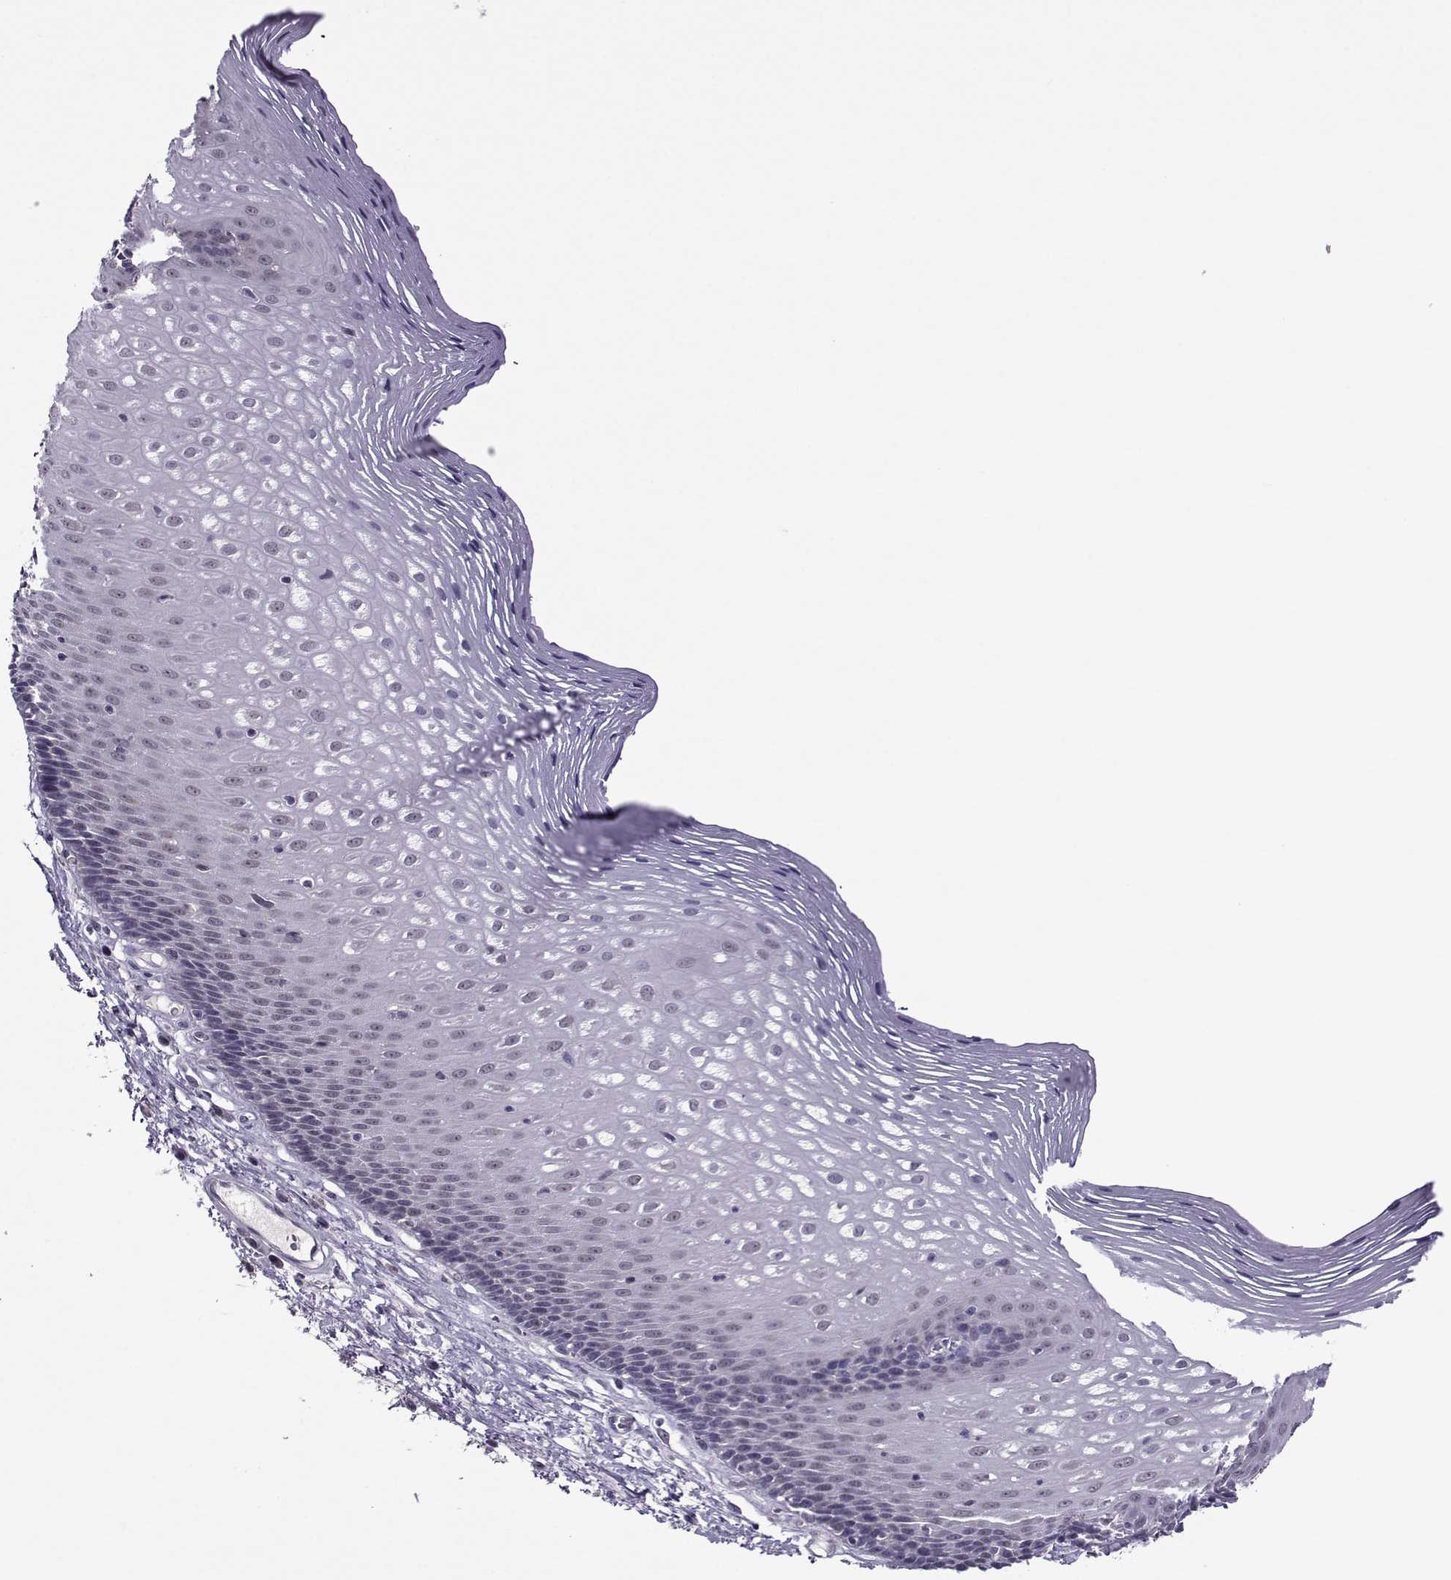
{"staining": {"intensity": "weak", "quantity": "<25%", "location": "nuclear"}, "tissue": "esophagus", "cell_type": "Squamous epithelial cells", "image_type": "normal", "snomed": [{"axis": "morphology", "description": "Normal tissue, NOS"}, {"axis": "topography", "description": "Esophagus"}], "caption": "Image shows no protein positivity in squamous epithelial cells of normal esophagus. Brightfield microscopy of IHC stained with DAB (brown) and hematoxylin (blue), captured at high magnification.", "gene": "DDX20", "patient": {"sex": "male", "age": 76}}